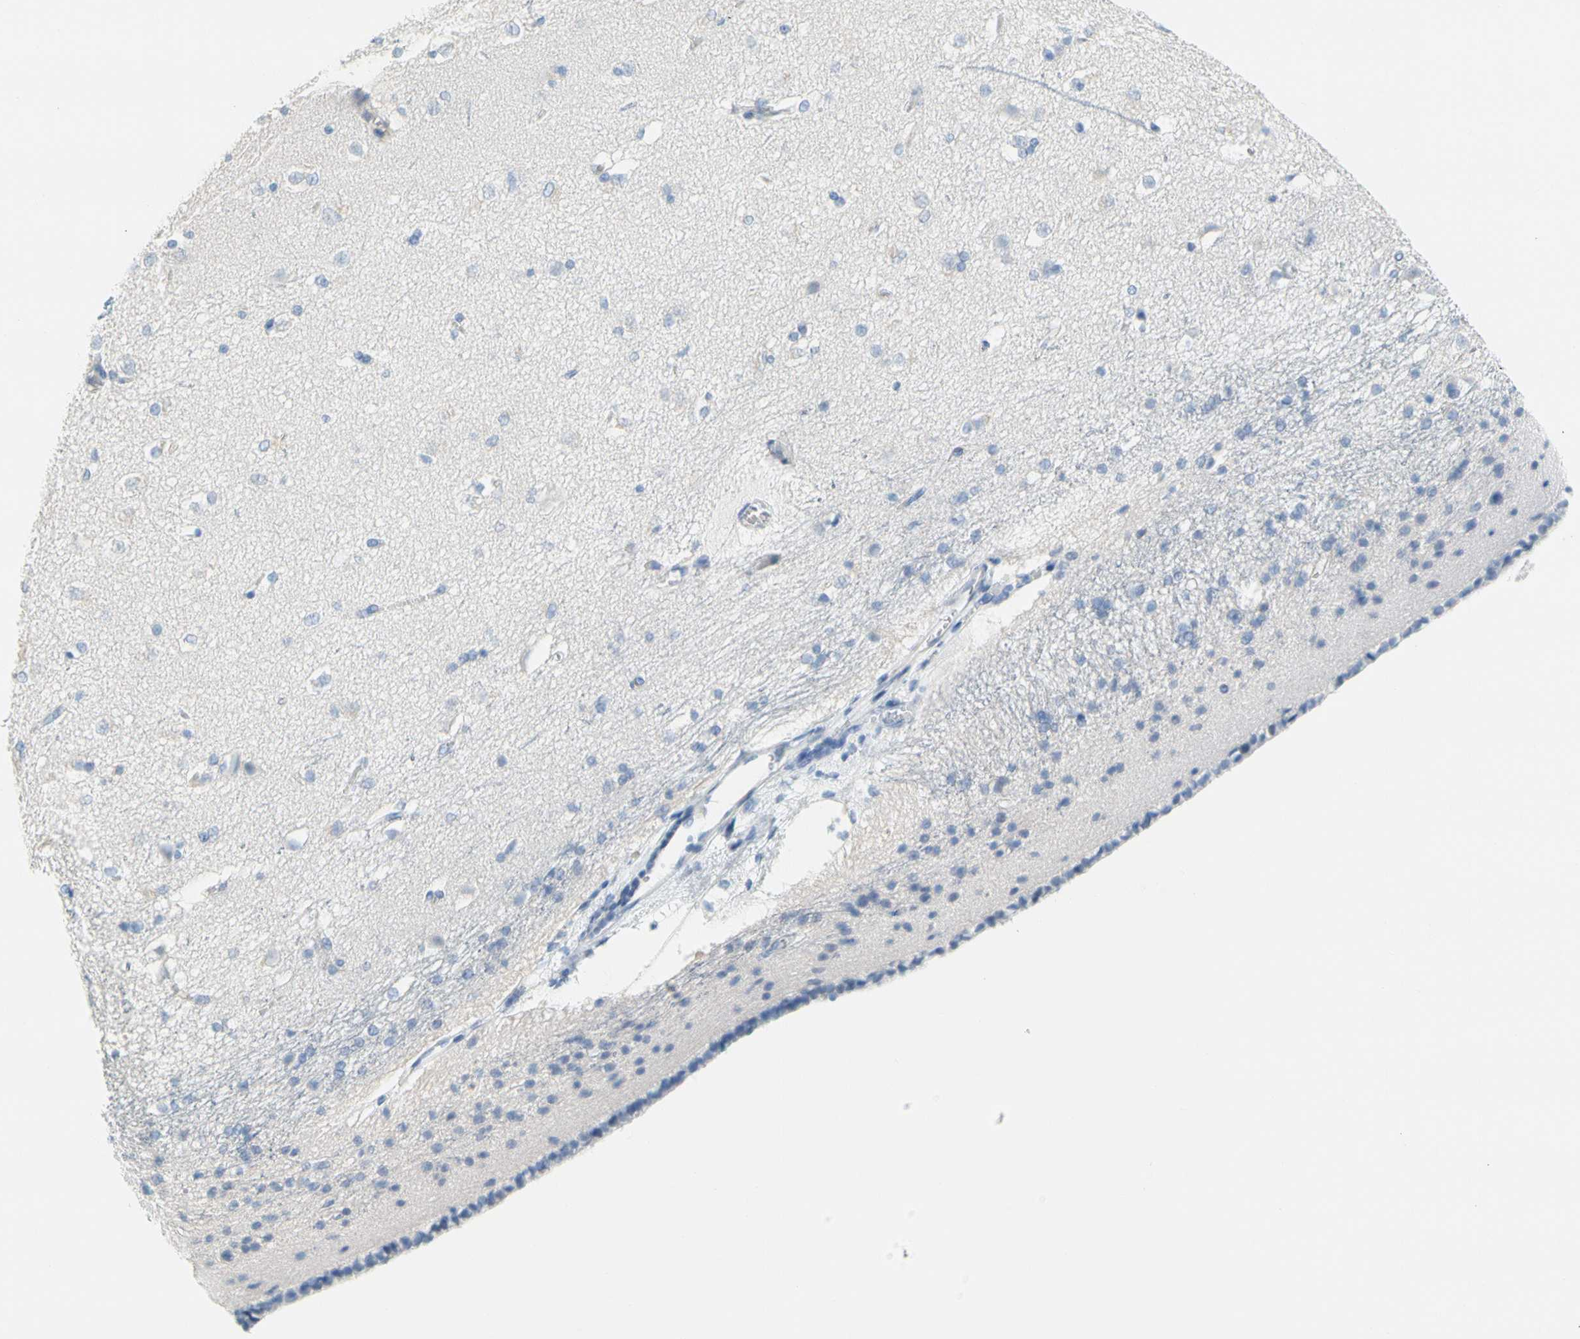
{"staining": {"intensity": "negative", "quantity": "none", "location": "none"}, "tissue": "caudate", "cell_type": "Glial cells", "image_type": "normal", "snomed": [{"axis": "morphology", "description": "Normal tissue, NOS"}, {"axis": "topography", "description": "Lateral ventricle wall"}], "caption": "Human caudate stained for a protein using immunohistochemistry (IHC) displays no staining in glial cells.", "gene": "TACC3", "patient": {"sex": "female", "age": 19}}